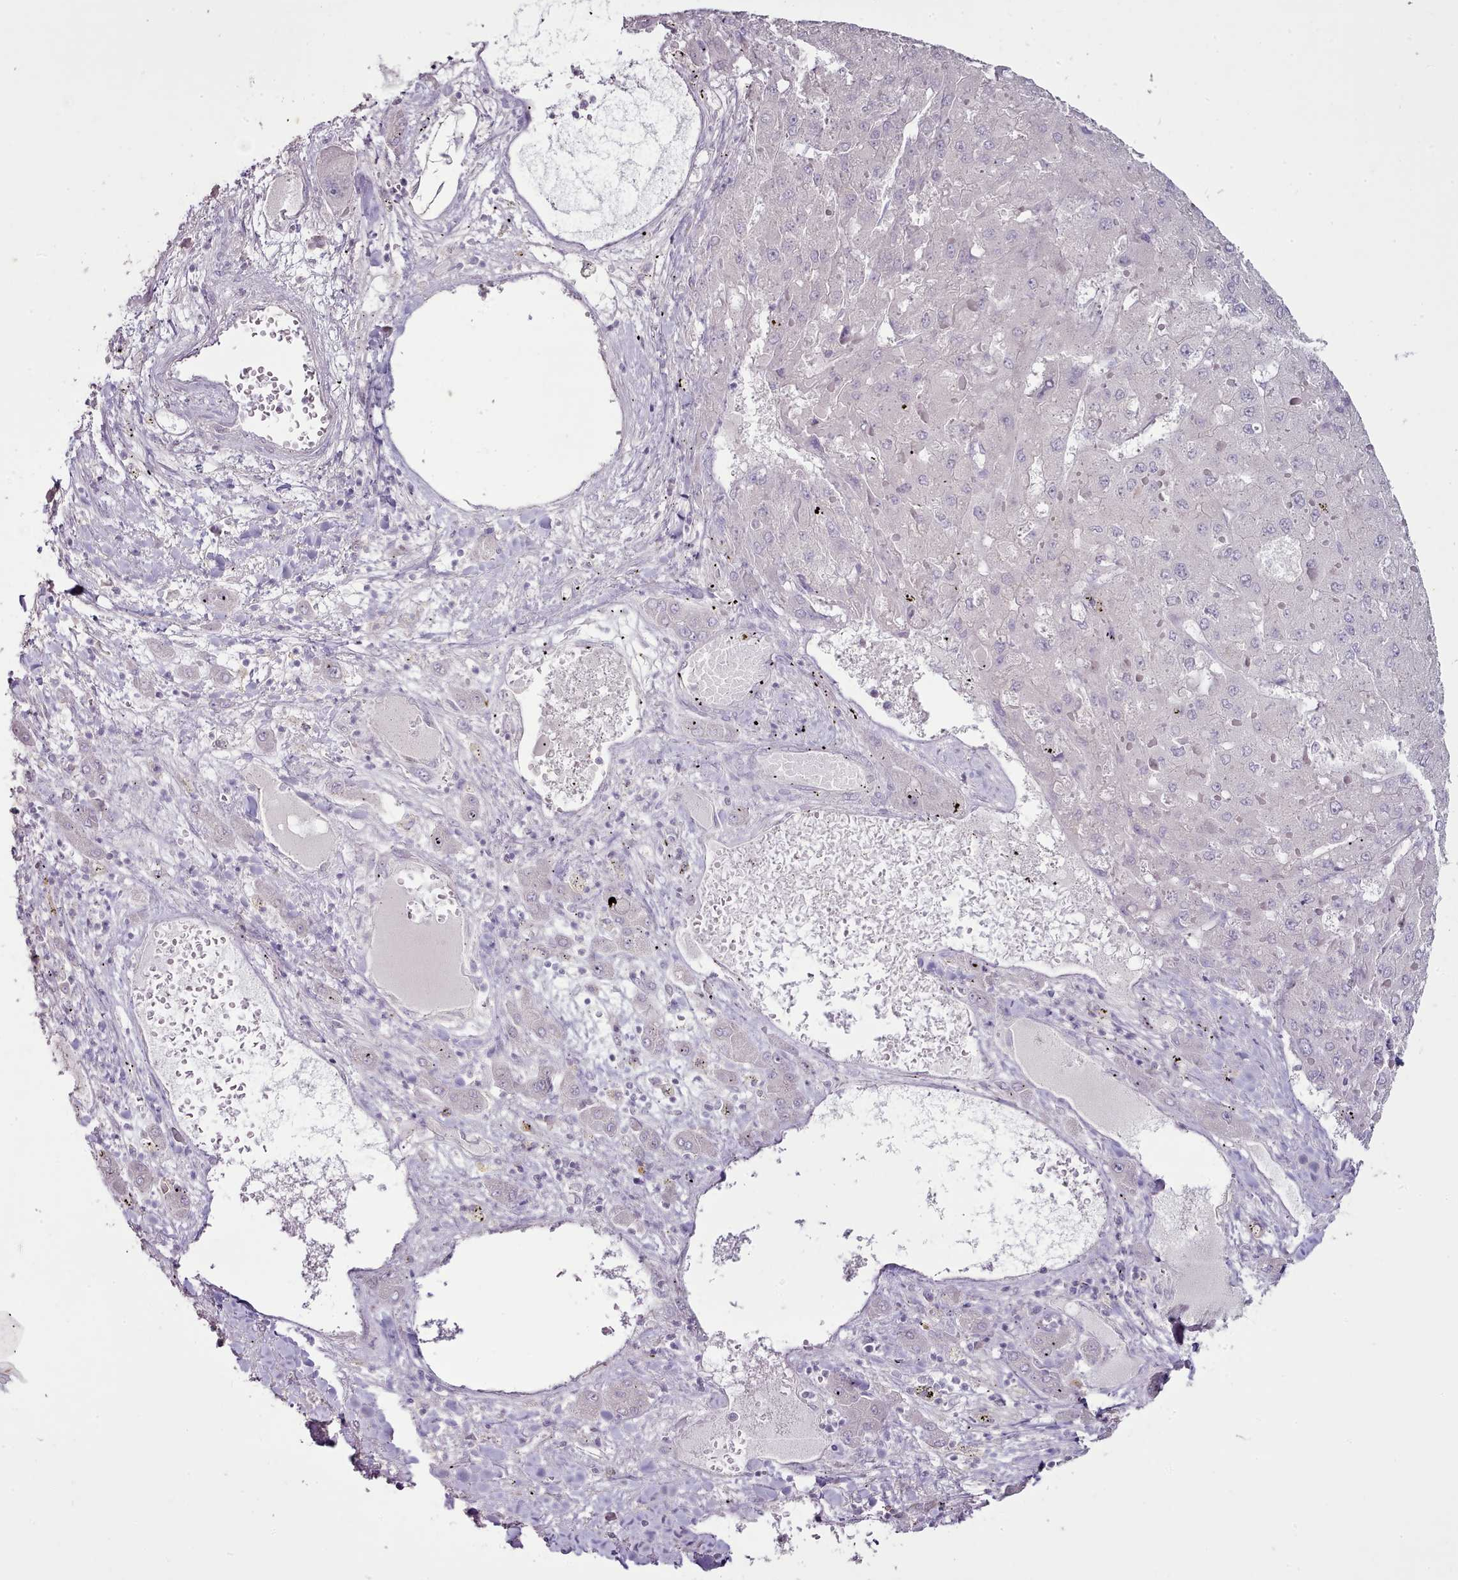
{"staining": {"intensity": "negative", "quantity": "none", "location": "none"}, "tissue": "liver cancer", "cell_type": "Tumor cells", "image_type": "cancer", "snomed": [{"axis": "morphology", "description": "Carcinoma, Hepatocellular, NOS"}, {"axis": "topography", "description": "Liver"}], "caption": "Immunohistochemistry (IHC) of human liver hepatocellular carcinoma shows no positivity in tumor cells.", "gene": "BLOC1S2", "patient": {"sex": "female", "age": 73}}